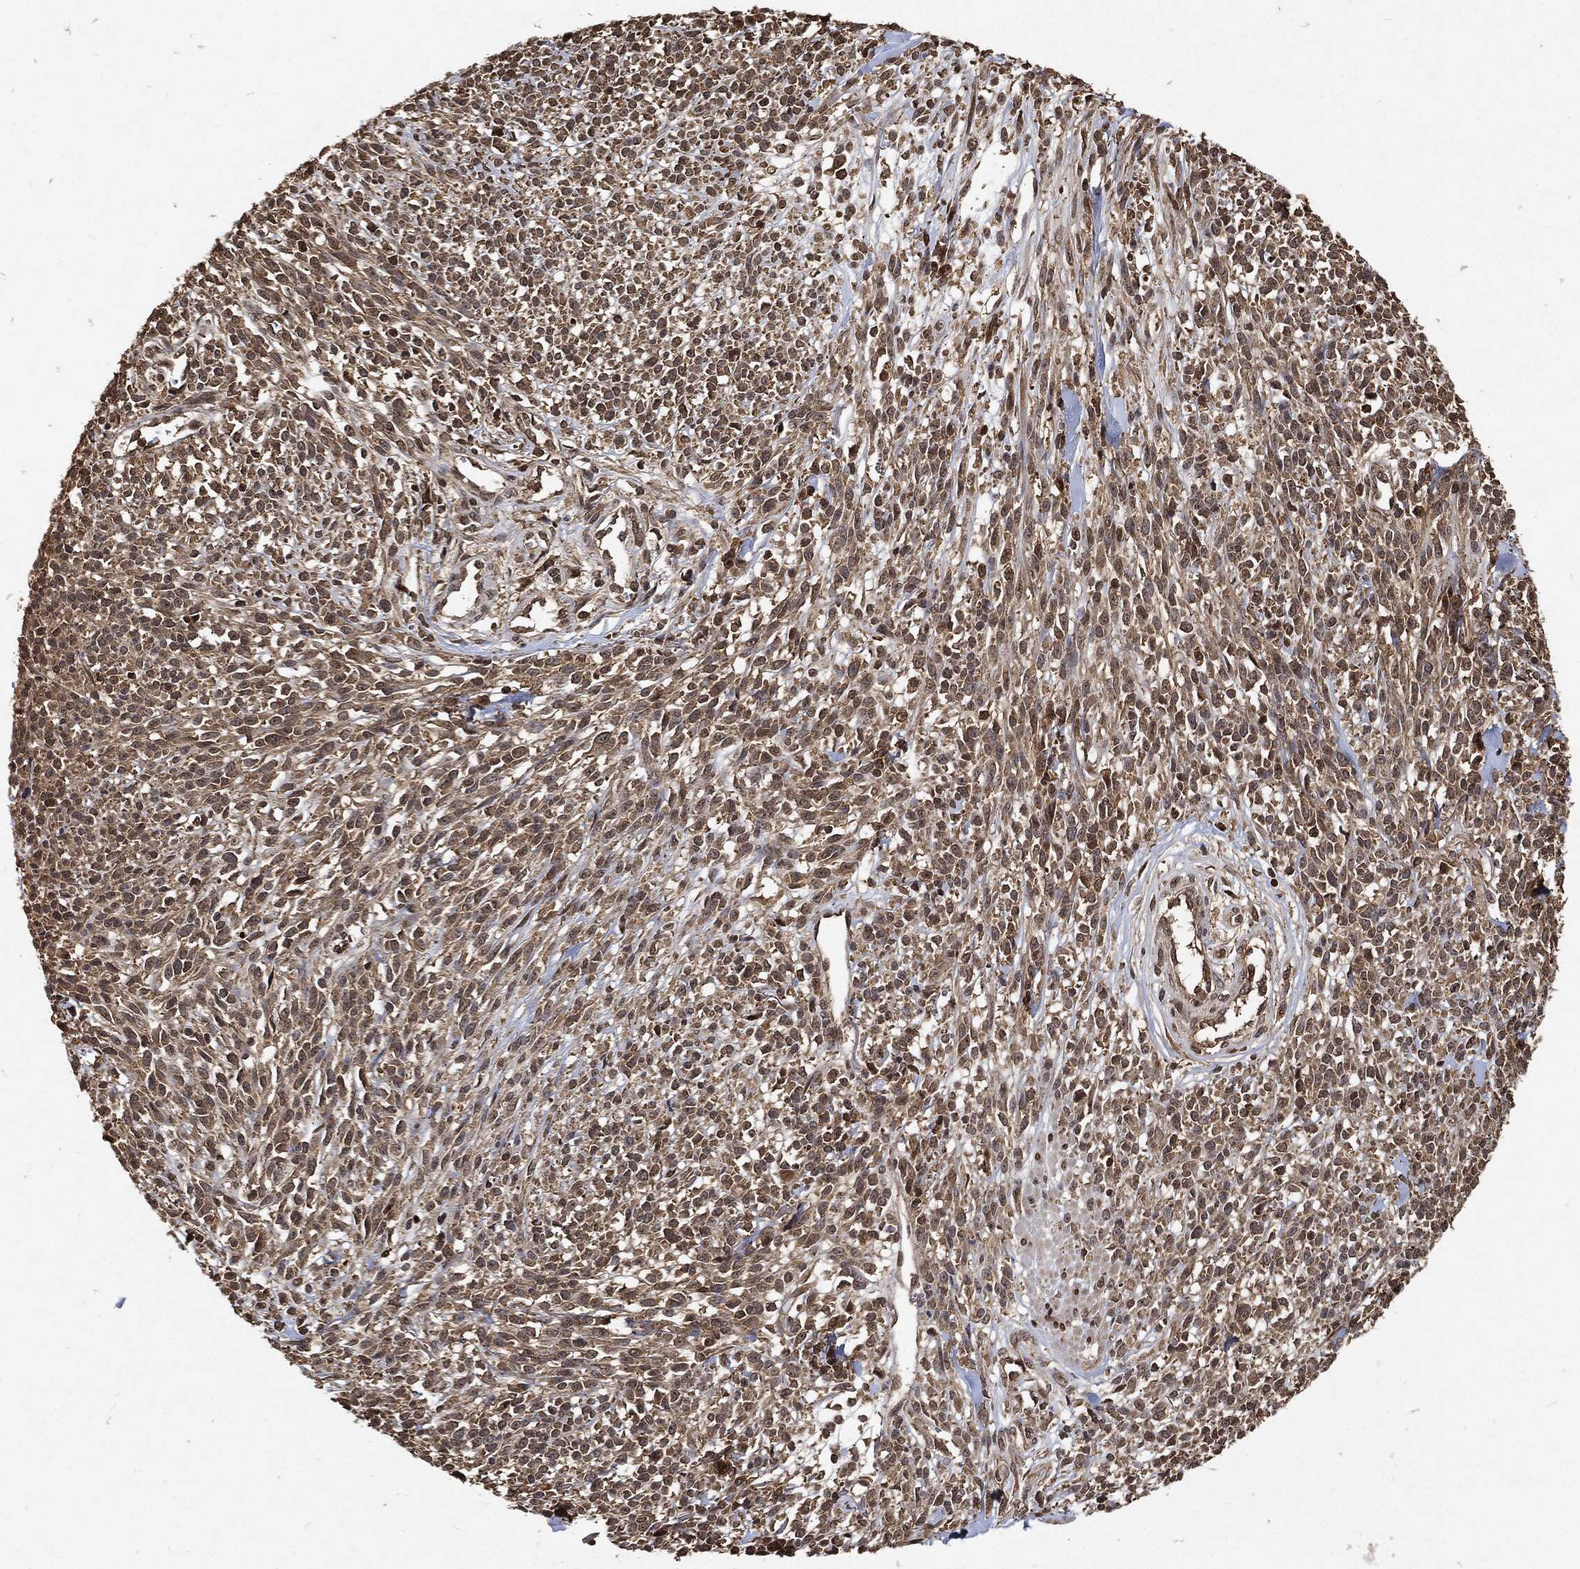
{"staining": {"intensity": "moderate", "quantity": ">75%", "location": "cytoplasmic/membranous"}, "tissue": "melanoma", "cell_type": "Tumor cells", "image_type": "cancer", "snomed": [{"axis": "morphology", "description": "Malignant melanoma, NOS"}, {"axis": "topography", "description": "Skin"}, {"axis": "topography", "description": "Skin of trunk"}], "caption": "Melanoma stained for a protein (brown) displays moderate cytoplasmic/membranous positive positivity in approximately >75% of tumor cells.", "gene": "ZNF226", "patient": {"sex": "male", "age": 74}}